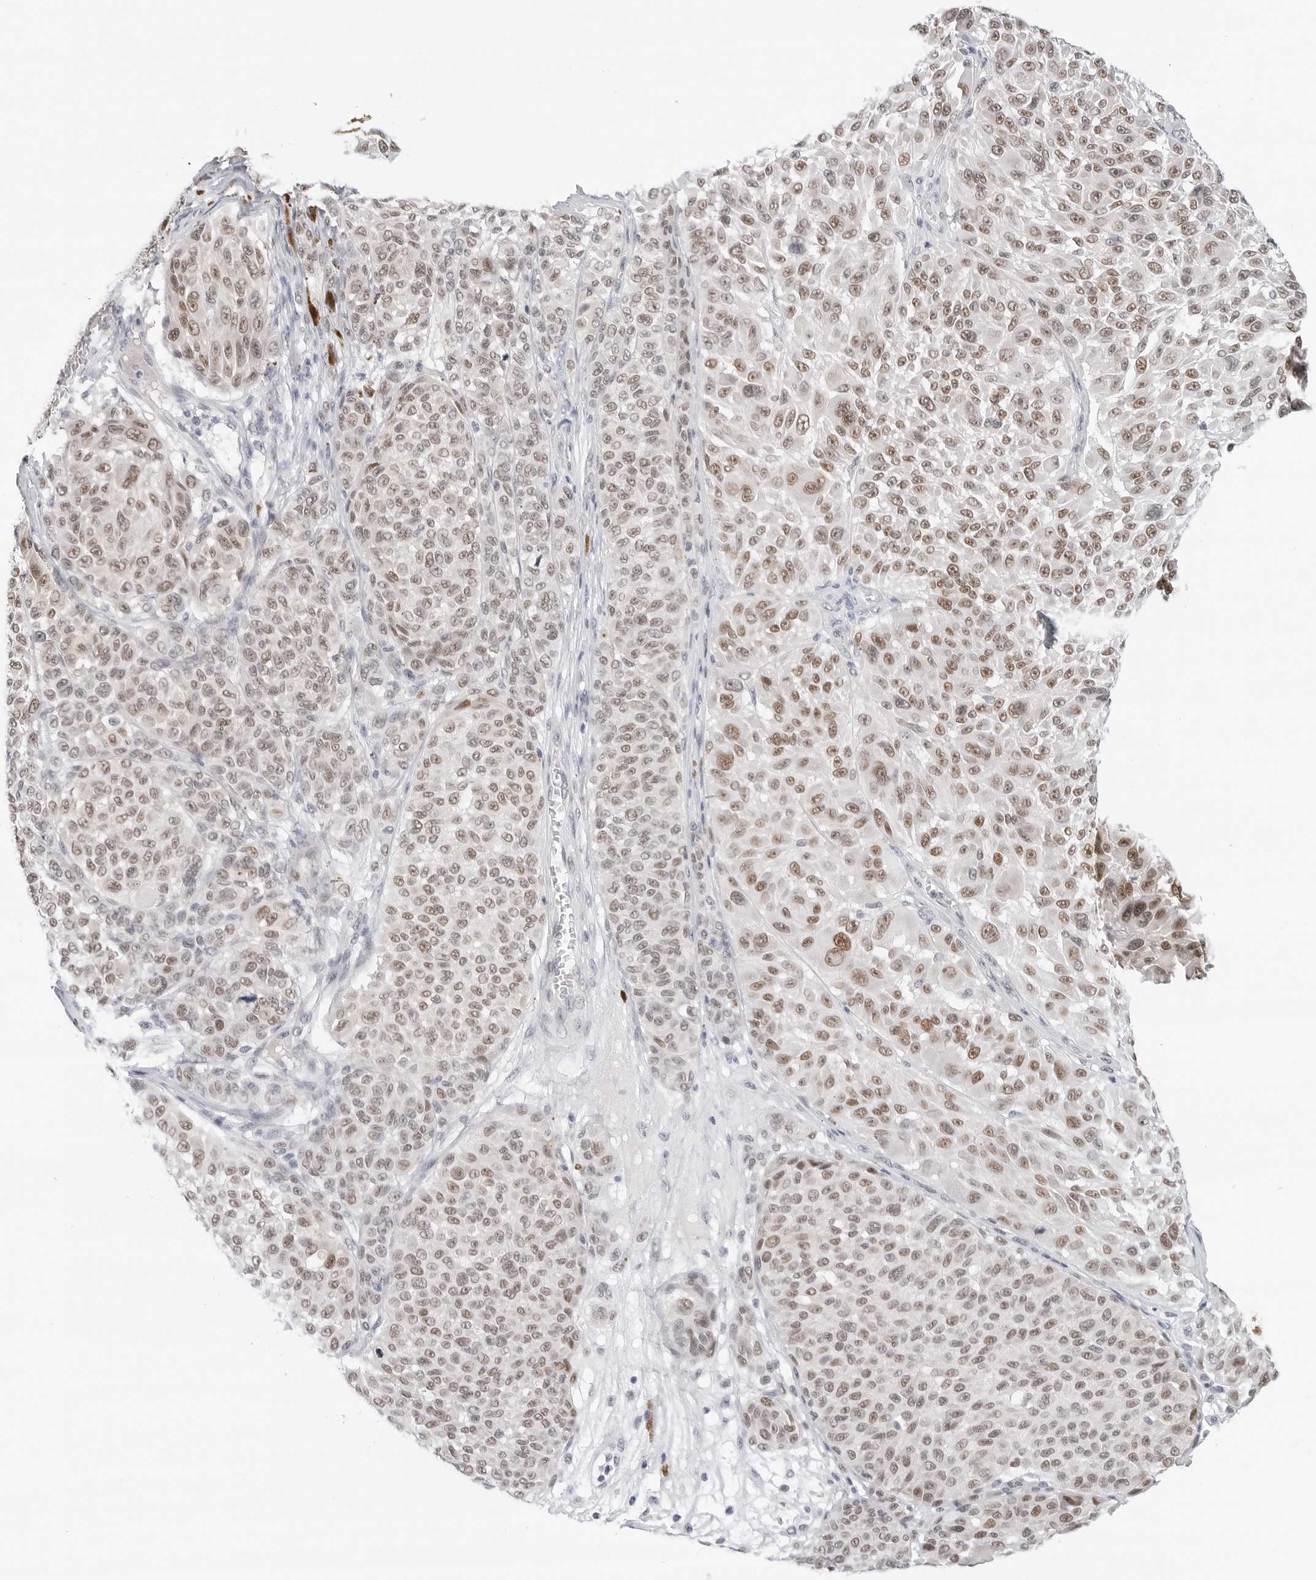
{"staining": {"intensity": "moderate", "quantity": ">75%", "location": "nuclear"}, "tissue": "melanoma", "cell_type": "Tumor cells", "image_type": "cancer", "snomed": [{"axis": "morphology", "description": "Malignant melanoma, NOS"}, {"axis": "topography", "description": "Skin"}], "caption": "Melanoma tissue shows moderate nuclear positivity in approximately >75% of tumor cells", "gene": "TSEN2", "patient": {"sex": "male", "age": 83}}